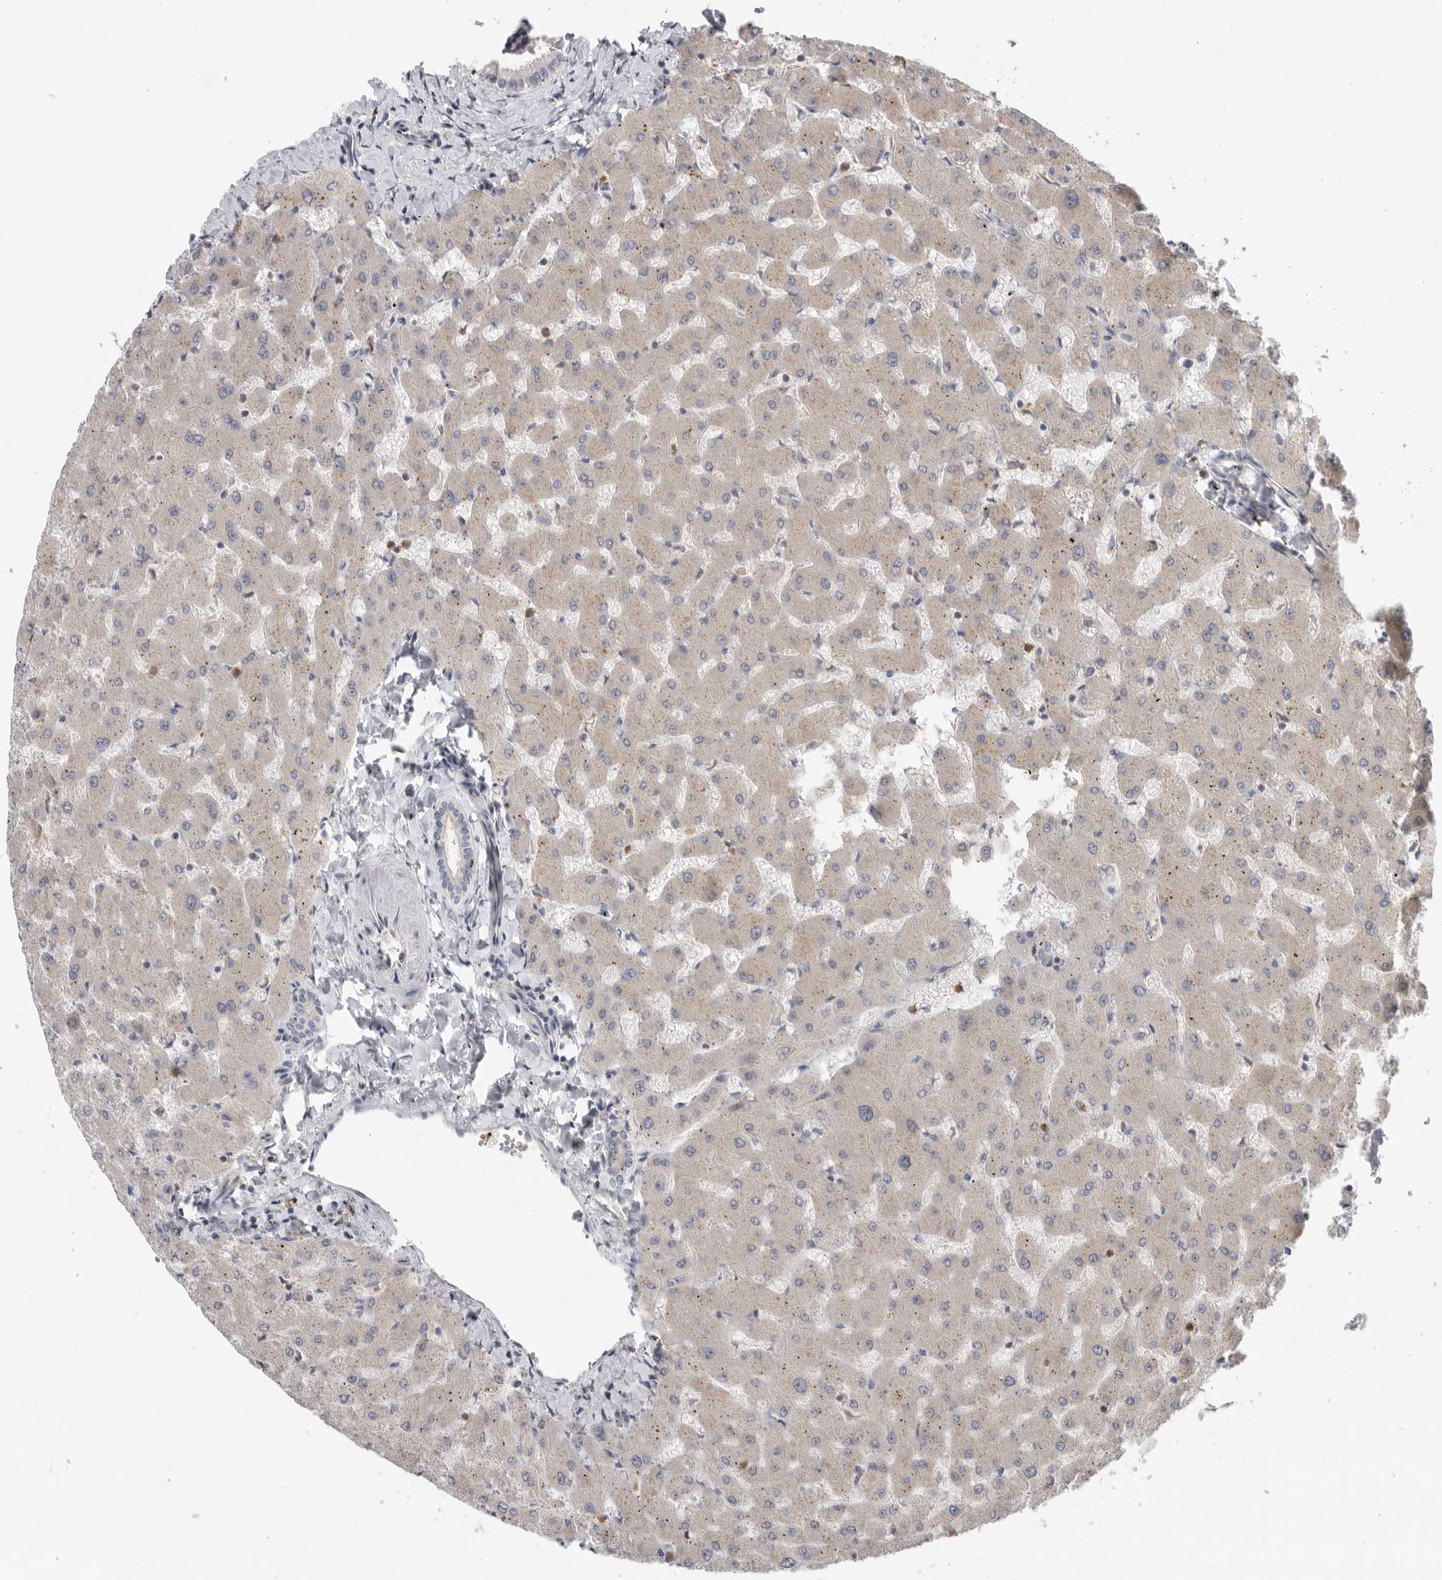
{"staining": {"intensity": "negative", "quantity": "none", "location": "none"}, "tissue": "liver", "cell_type": "Cholangiocytes", "image_type": "normal", "snomed": [{"axis": "morphology", "description": "Normal tissue, NOS"}, {"axis": "topography", "description": "Liver"}], "caption": "DAB immunohistochemical staining of normal human liver demonstrates no significant expression in cholangiocytes.", "gene": "KLK5", "patient": {"sex": "female", "age": 63}}